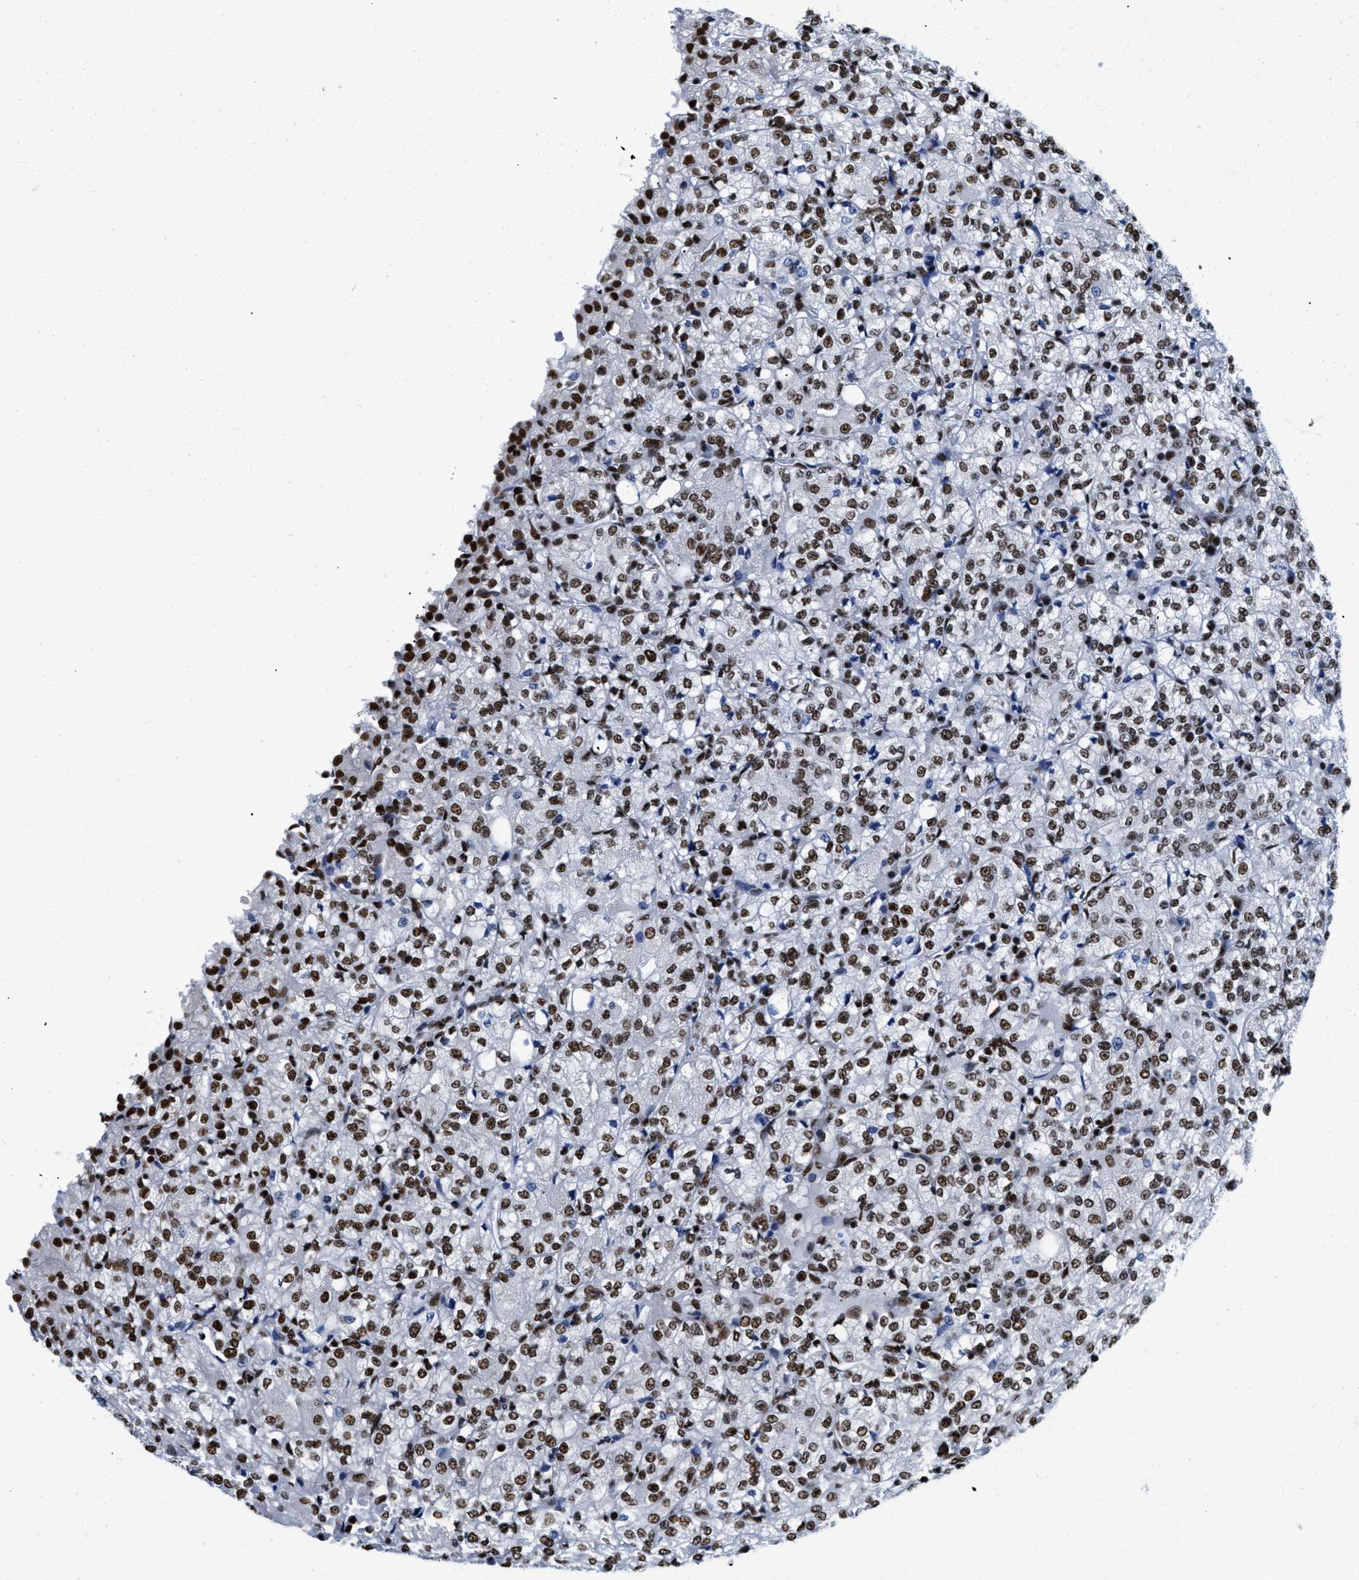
{"staining": {"intensity": "strong", "quantity": ">75%", "location": "nuclear"}, "tissue": "renal cancer", "cell_type": "Tumor cells", "image_type": "cancer", "snomed": [{"axis": "morphology", "description": "Adenocarcinoma, NOS"}, {"axis": "topography", "description": "Kidney"}], "caption": "Adenocarcinoma (renal) stained with IHC shows strong nuclear staining in about >75% of tumor cells. (IHC, brightfield microscopy, high magnification).", "gene": "CREB1", "patient": {"sex": "male", "age": 77}}